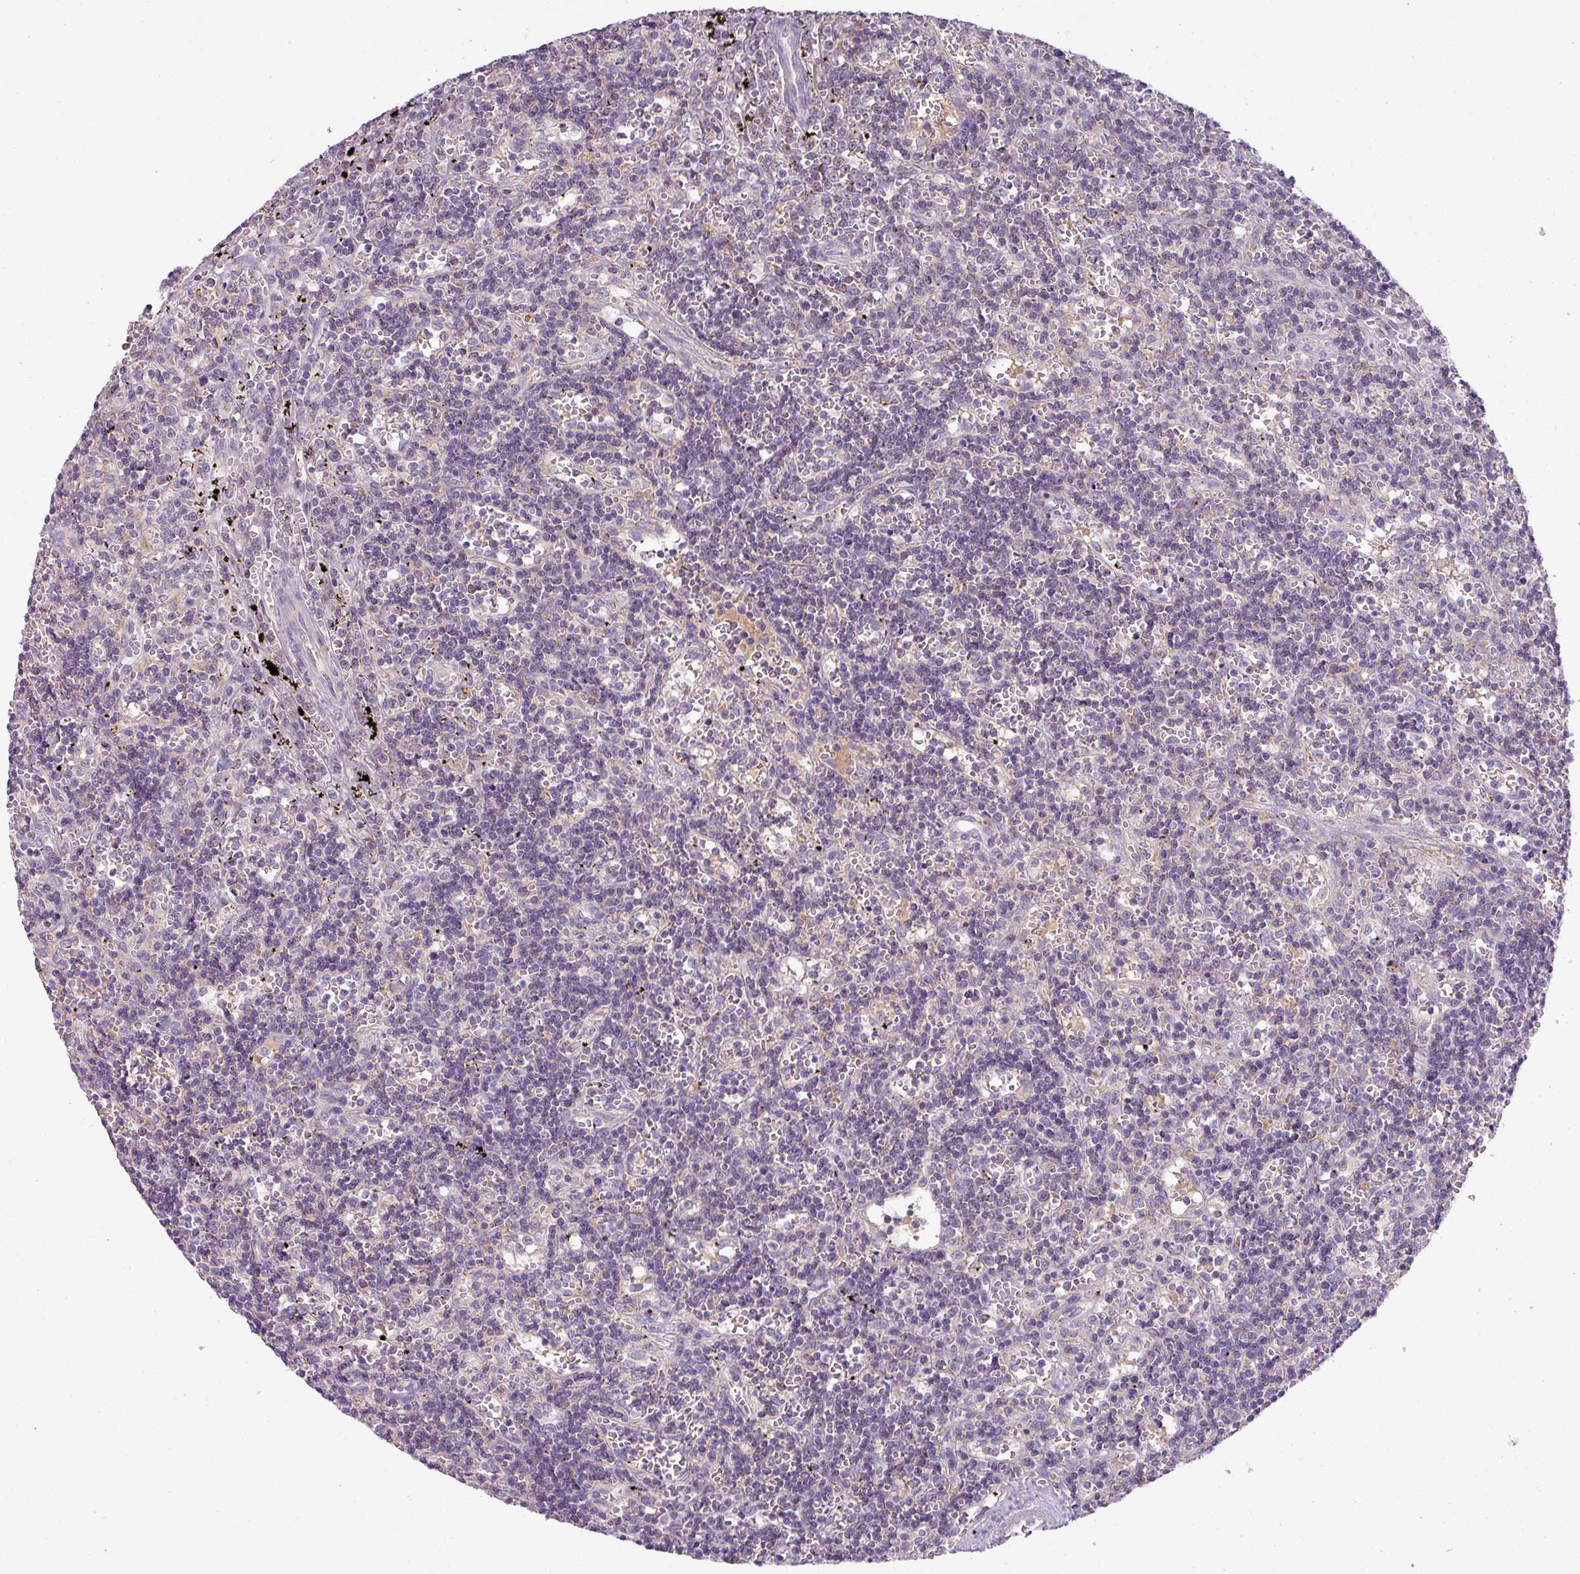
{"staining": {"intensity": "negative", "quantity": "none", "location": "none"}, "tissue": "lymphoma", "cell_type": "Tumor cells", "image_type": "cancer", "snomed": [{"axis": "morphology", "description": "Malignant lymphoma, non-Hodgkin's type, Low grade"}, {"axis": "topography", "description": "Spleen"}], "caption": "High magnification brightfield microscopy of lymphoma stained with DAB (brown) and counterstained with hematoxylin (blue): tumor cells show no significant staining. The staining was performed using DAB to visualize the protein expression in brown, while the nuclei were stained in blue with hematoxylin (Magnification: 20x).", "gene": "LRRC9", "patient": {"sex": "male", "age": 60}}